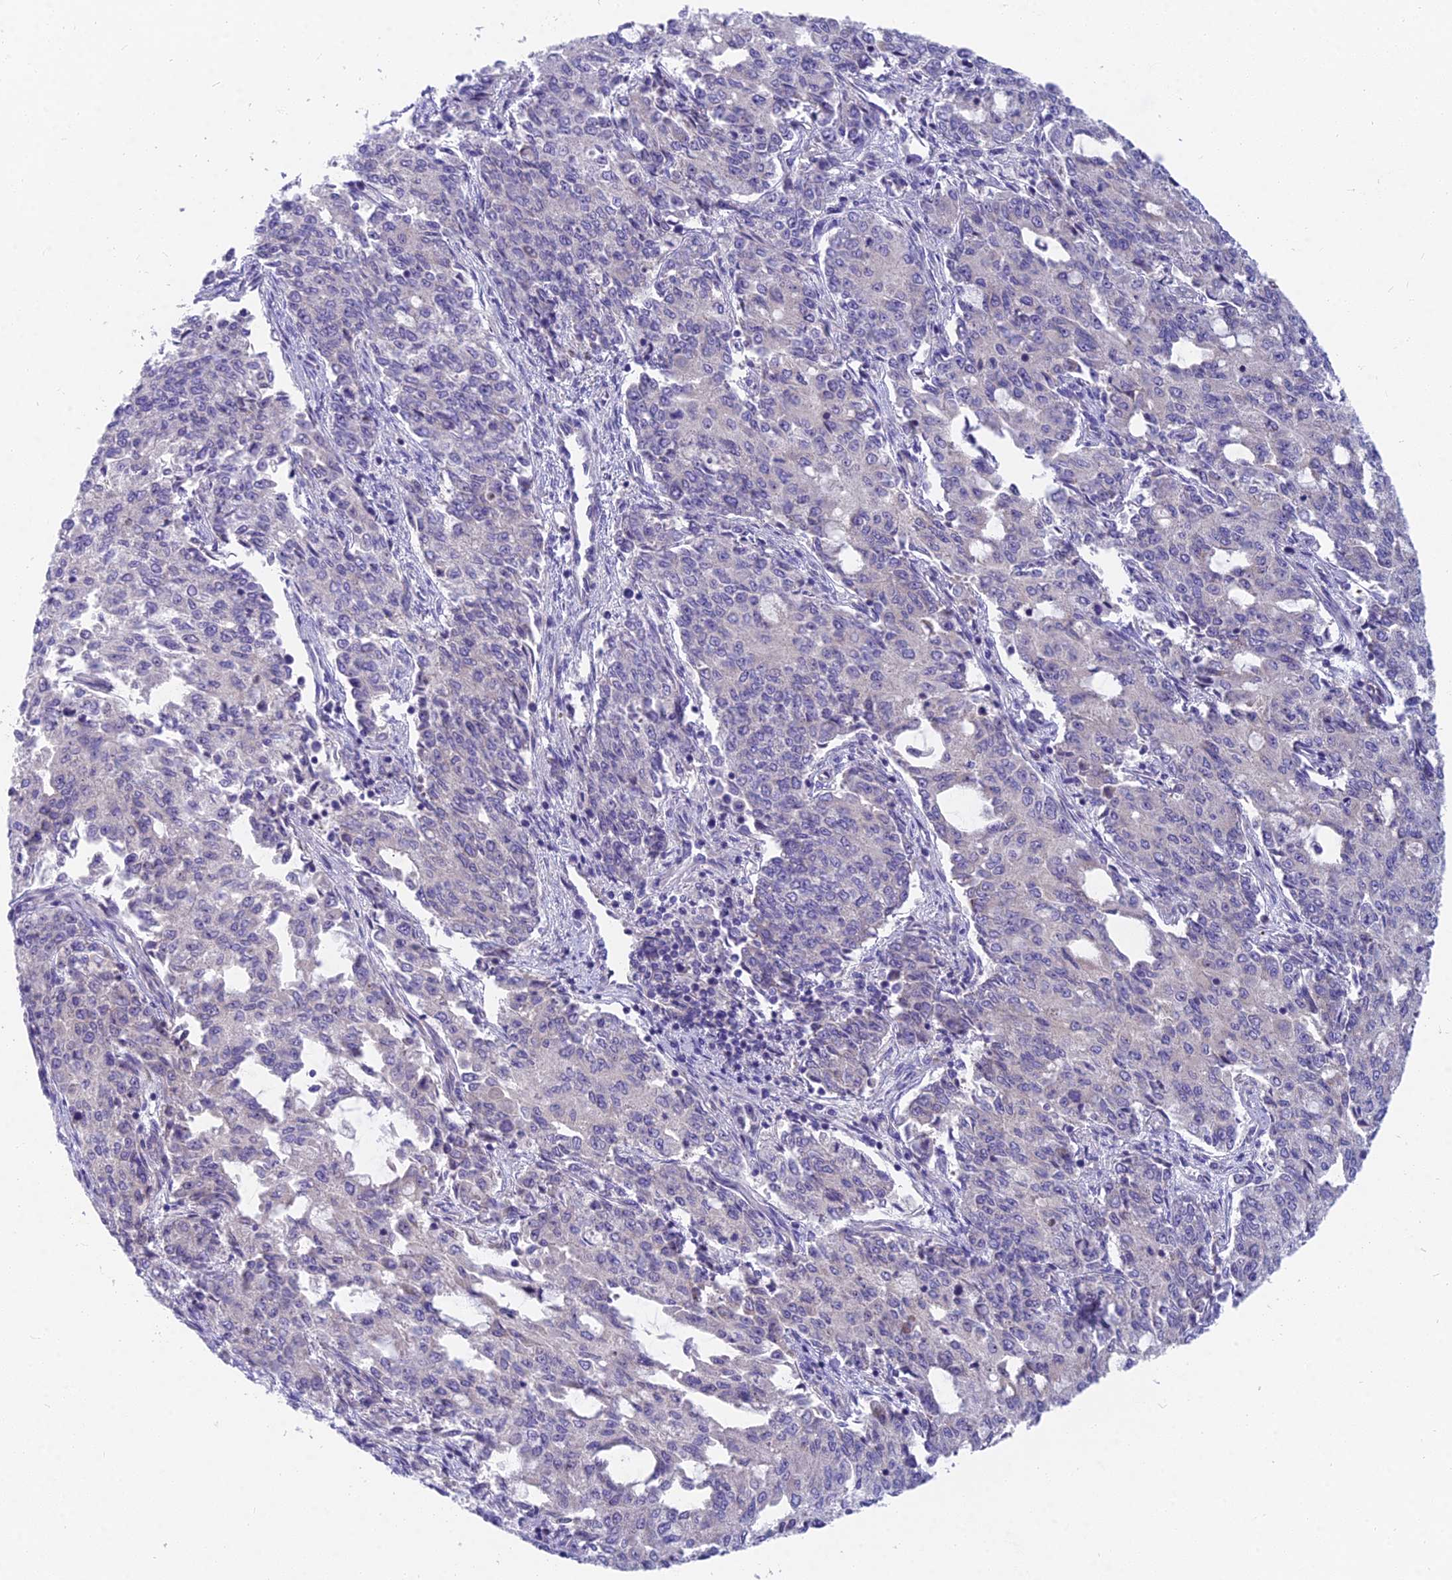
{"staining": {"intensity": "negative", "quantity": "none", "location": "none"}, "tissue": "endometrial cancer", "cell_type": "Tumor cells", "image_type": "cancer", "snomed": [{"axis": "morphology", "description": "Adenocarcinoma, NOS"}, {"axis": "topography", "description": "Endometrium"}], "caption": "DAB immunohistochemical staining of endometrial cancer (adenocarcinoma) exhibits no significant expression in tumor cells. The staining is performed using DAB (3,3'-diaminobenzidine) brown chromogen with nuclei counter-stained in using hematoxylin.", "gene": "MVB12A", "patient": {"sex": "female", "age": 50}}